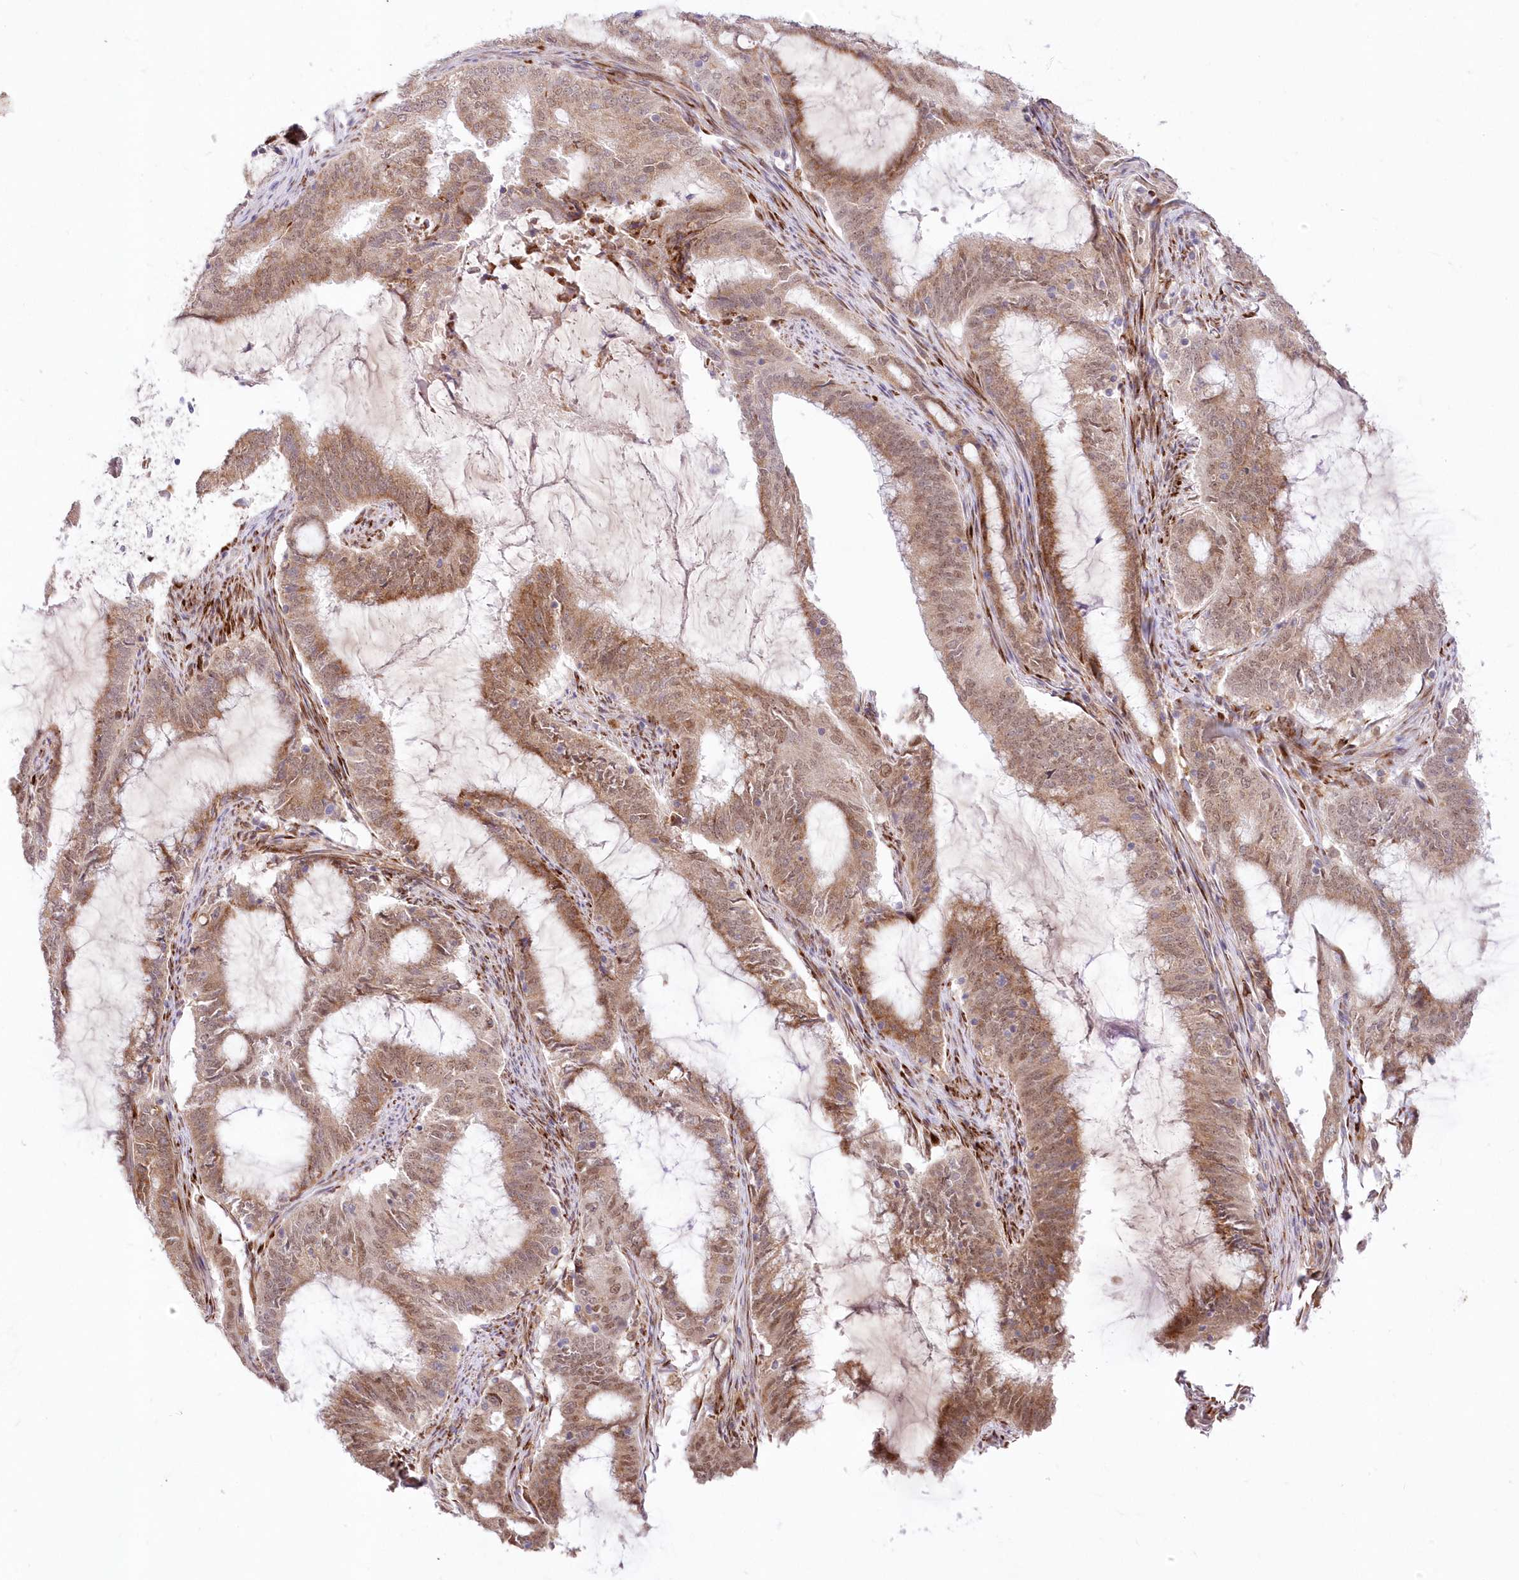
{"staining": {"intensity": "moderate", "quantity": ">75%", "location": "cytoplasmic/membranous,nuclear"}, "tissue": "endometrial cancer", "cell_type": "Tumor cells", "image_type": "cancer", "snomed": [{"axis": "morphology", "description": "Adenocarcinoma, NOS"}, {"axis": "topography", "description": "Endometrium"}], "caption": "Endometrial cancer was stained to show a protein in brown. There is medium levels of moderate cytoplasmic/membranous and nuclear staining in approximately >75% of tumor cells.", "gene": "LDB1", "patient": {"sex": "female", "age": 51}}